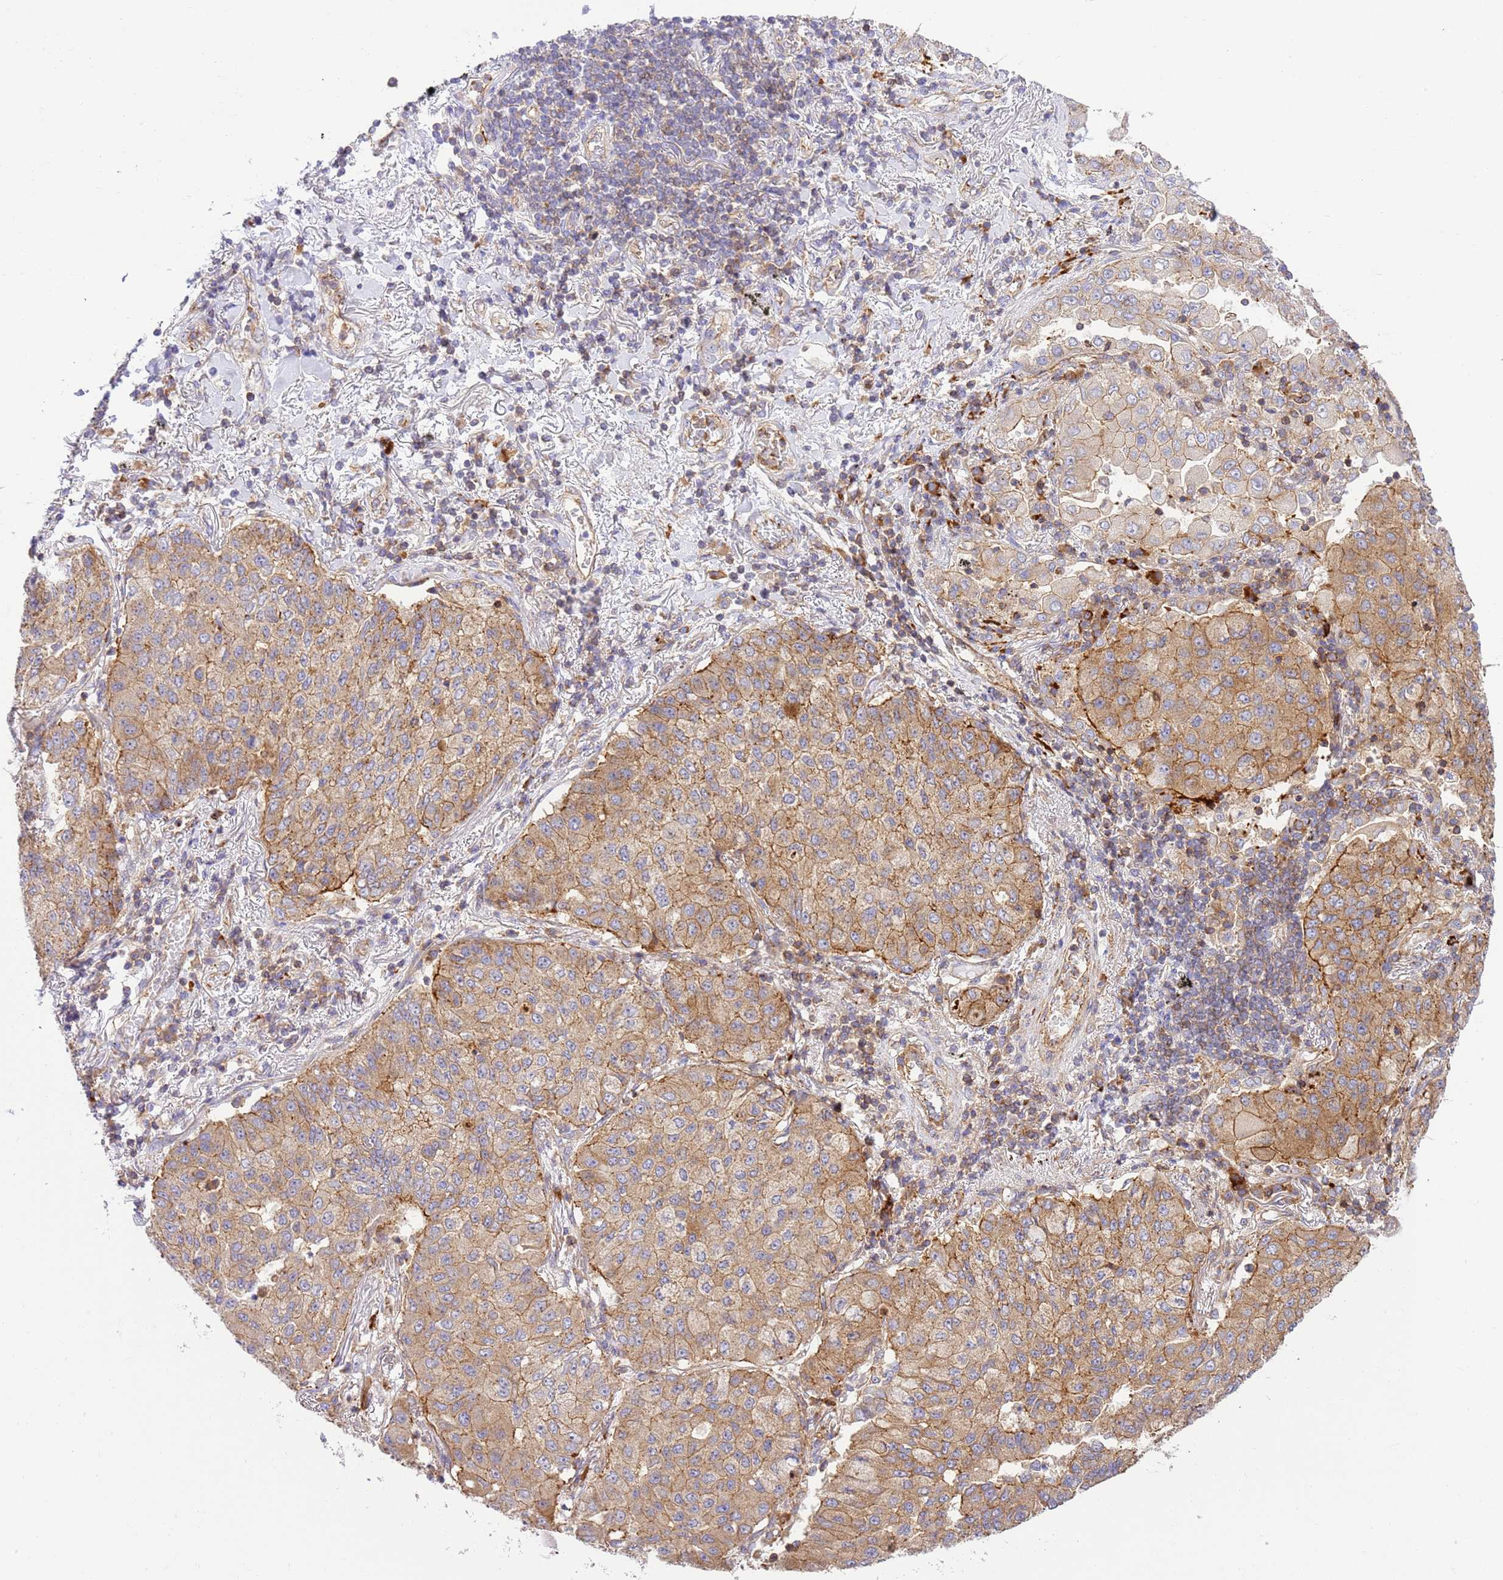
{"staining": {"intensity": "weak", "quantity": ">75%", "location": "cytoplasmic/membranous"}, "tissue": "lung cancer", "cell_type": "Tumor cells", "image_type": "cancer", "snomed": [{"axis": "morphology", "description": "Squamous cell carcinoma, NOS"}, {"axis": "topography", "description": "Lung"}], "caption": "Weak cytoplasmic/membranous protein staining is present in about >75% of tumor cells in lung cancer.", "gene": "EFCAB8", "patient": {"sex": "male", "age": 74}}